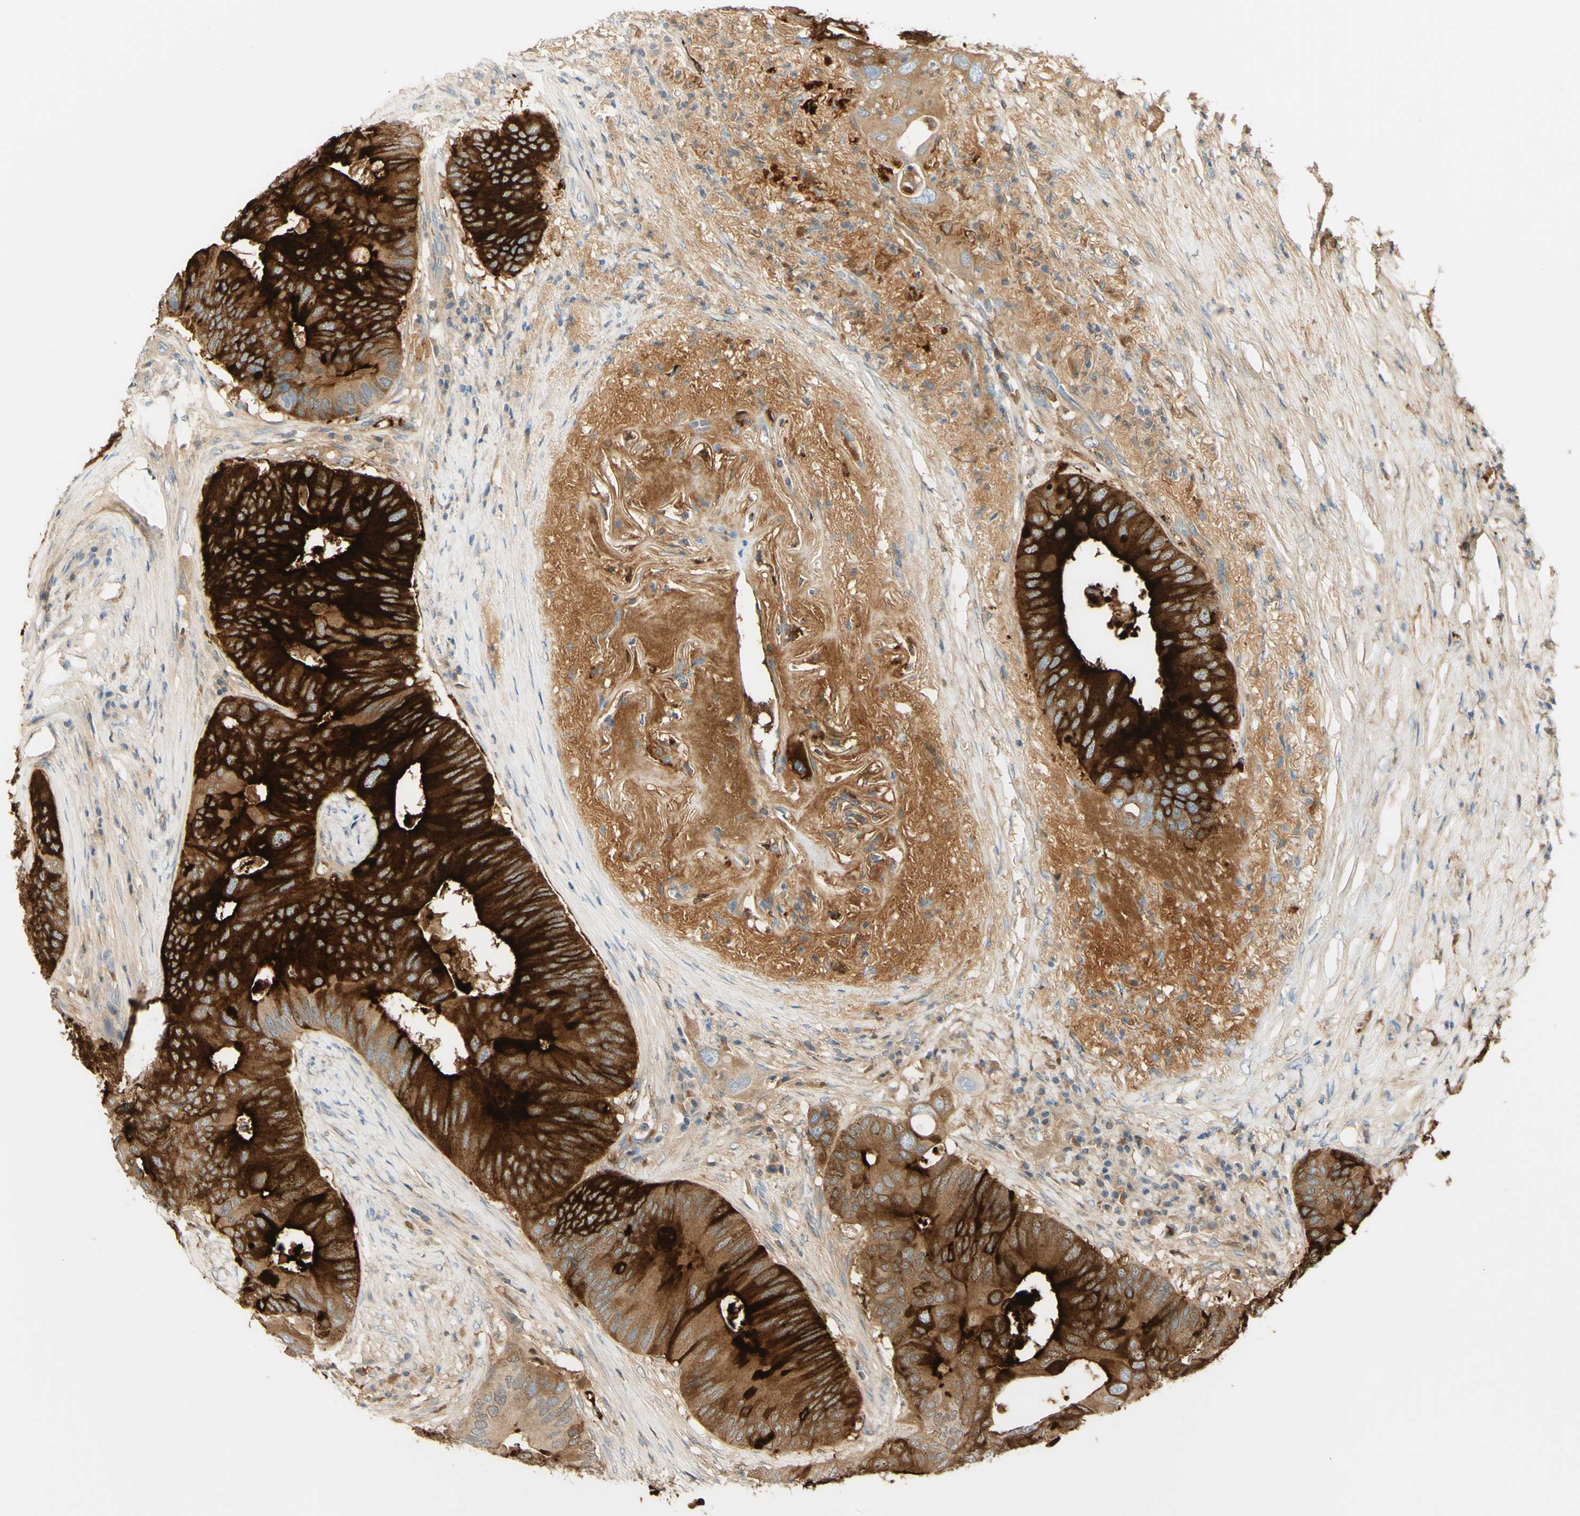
{"staining": {"intensity": "strong", "quantity": ">75%", "location": "cytoplasmic/membranous"}, "tissue": "colorectal cancer", "cell_type": "Tumor cells", "image_type": "cancer", "snomed": [{"axis": "morphology", "description": "Adenocarcinoma, NOS"}, {"axis": "topography", "description": "Colon"}], "caption": "Tumor cells show high levels of strong cytoplasmic/membranous staining in approximately >75% of cells in human adenocarcinoma (colorectal). The protein of interest is stained brown, and the nuclei are stained in blue (DAB IHC with brightfield microscopy, high magnification).", "gene": "PIGR", "patient": {"sex": "male", "age": 71}}